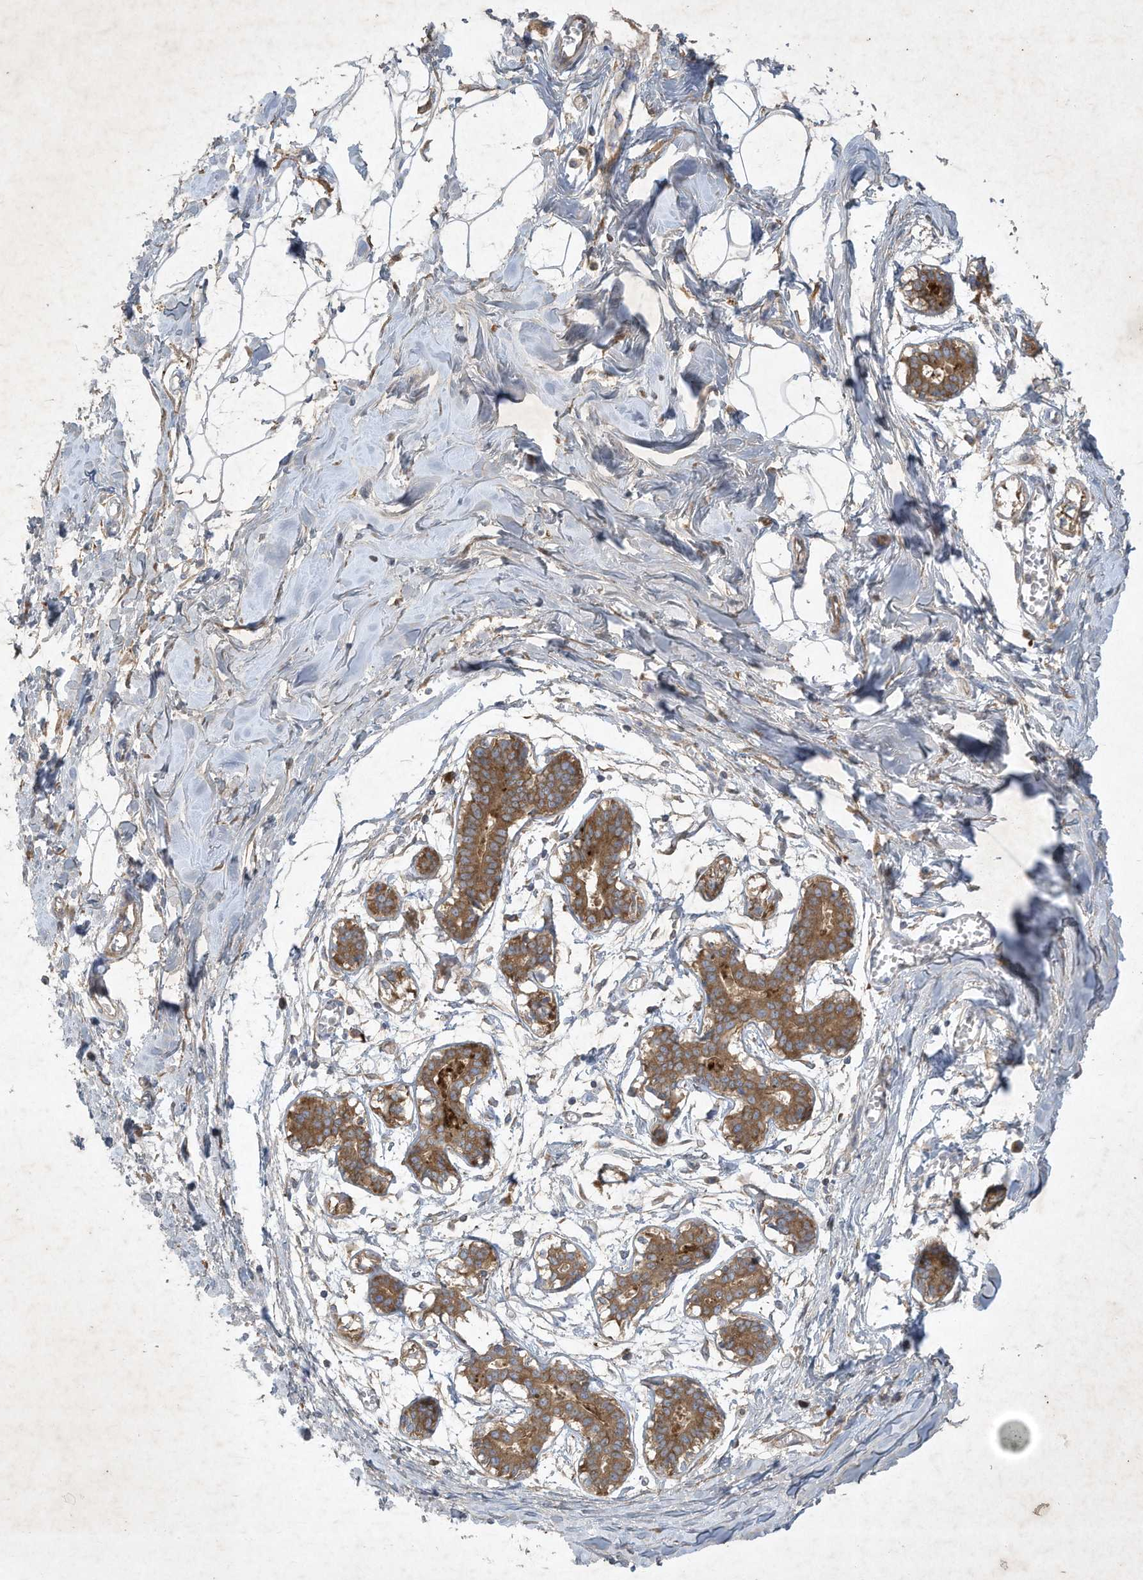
{"staining": {"intensity": "negative", "quantity": "none", "location": "none"}, "tissue": "breast", "cell_type": "Adipocytes", "image_type": "normal", "snomed": [{"axis": "morphology", "description": "Normal tissue, NOS"}, {"axis": "topography", "description": "Breast"}], "caption": "An image of breast stained for a protein exhibits no brown staining in adipocytes.", "gene": "SYNJ2", "patient": {"sex": "female", "age": 27}}